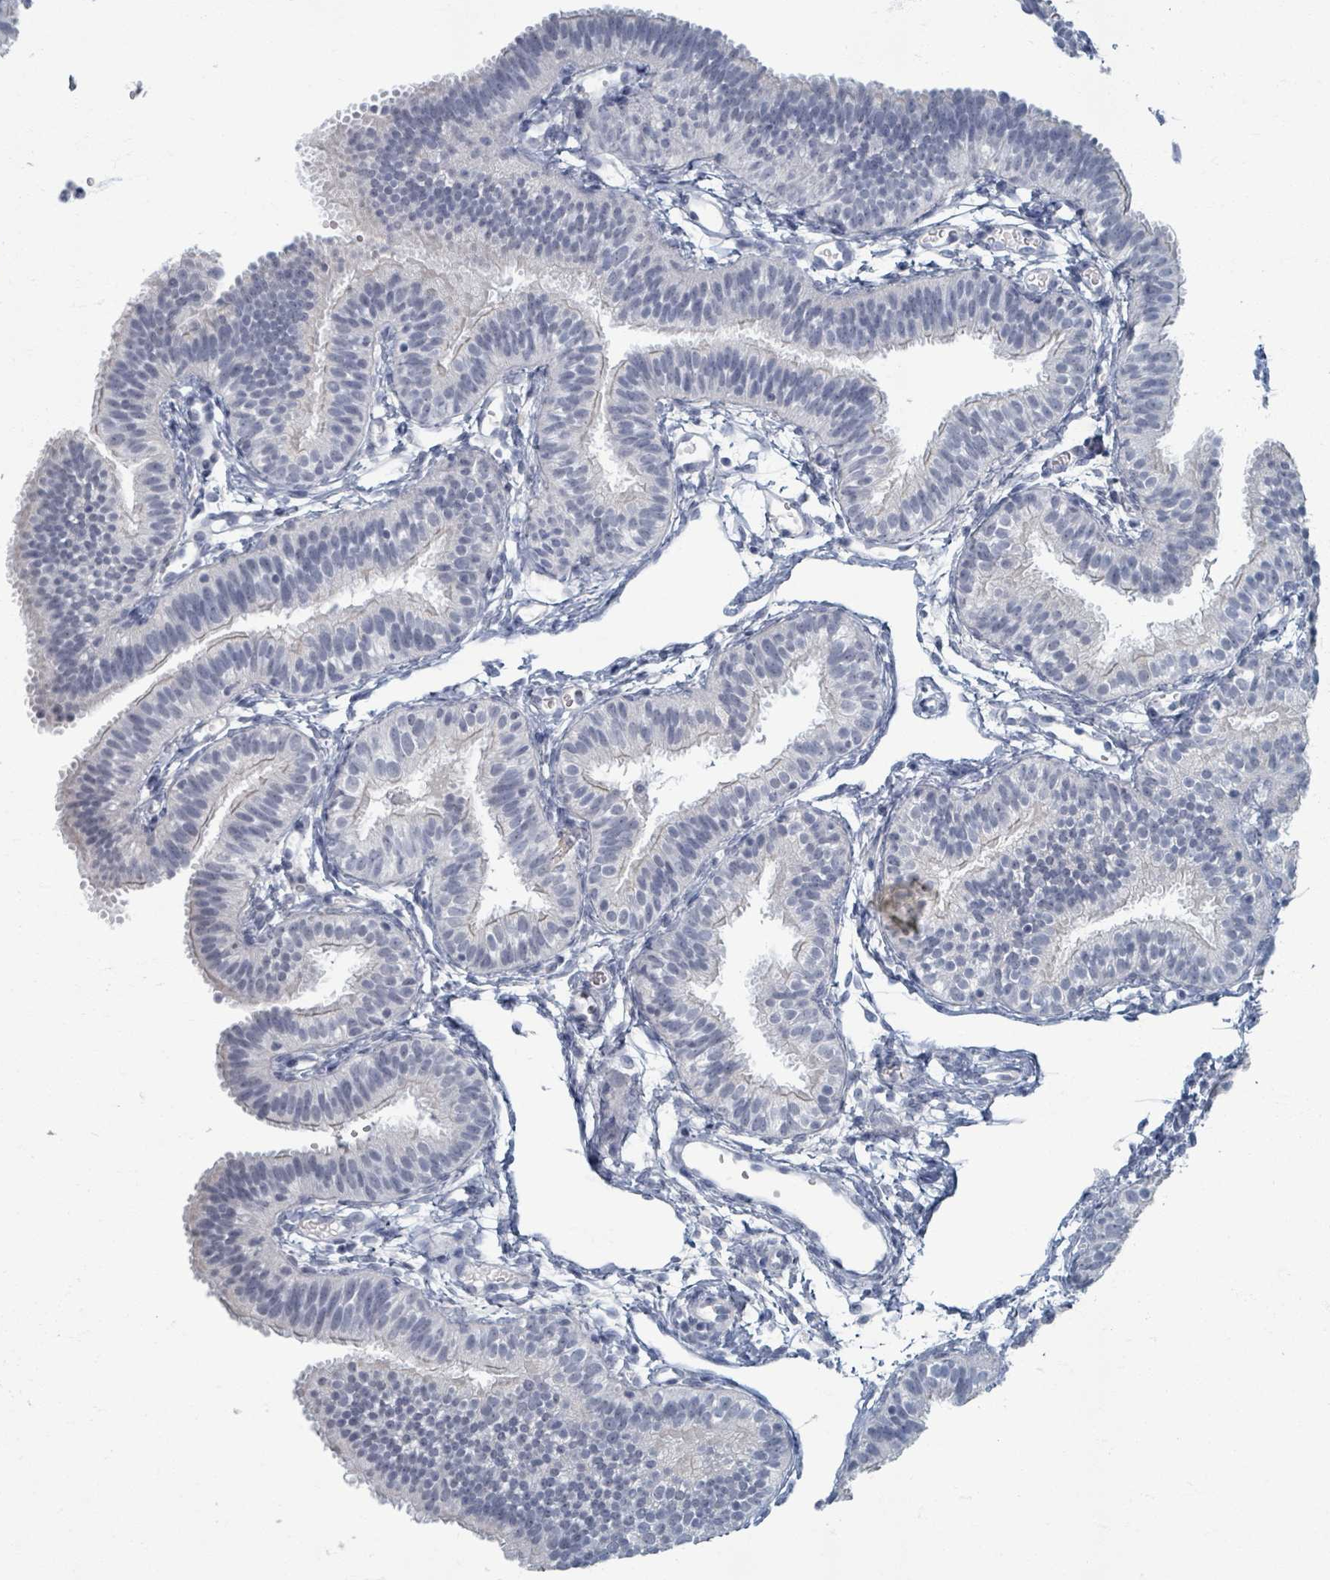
{"staining": {"intensity": "negative", "quantity": "none", "location": "none"}, "tissue": "fallopian tube", "cell_type": "Glandular cells", "image_type": "normal", "snomed": [{"axis": "morphology", "description": "Normal tissue, NOS"}, {"axis": "topography", "description": "Fallopian tube"}], "caption": "Immunohistochemistry (IHC) of unremarkable fallopian tube reveals no expression in glandular cells.", "gene": "WNT11", "patient": {"sex": "female", "age": 35}}